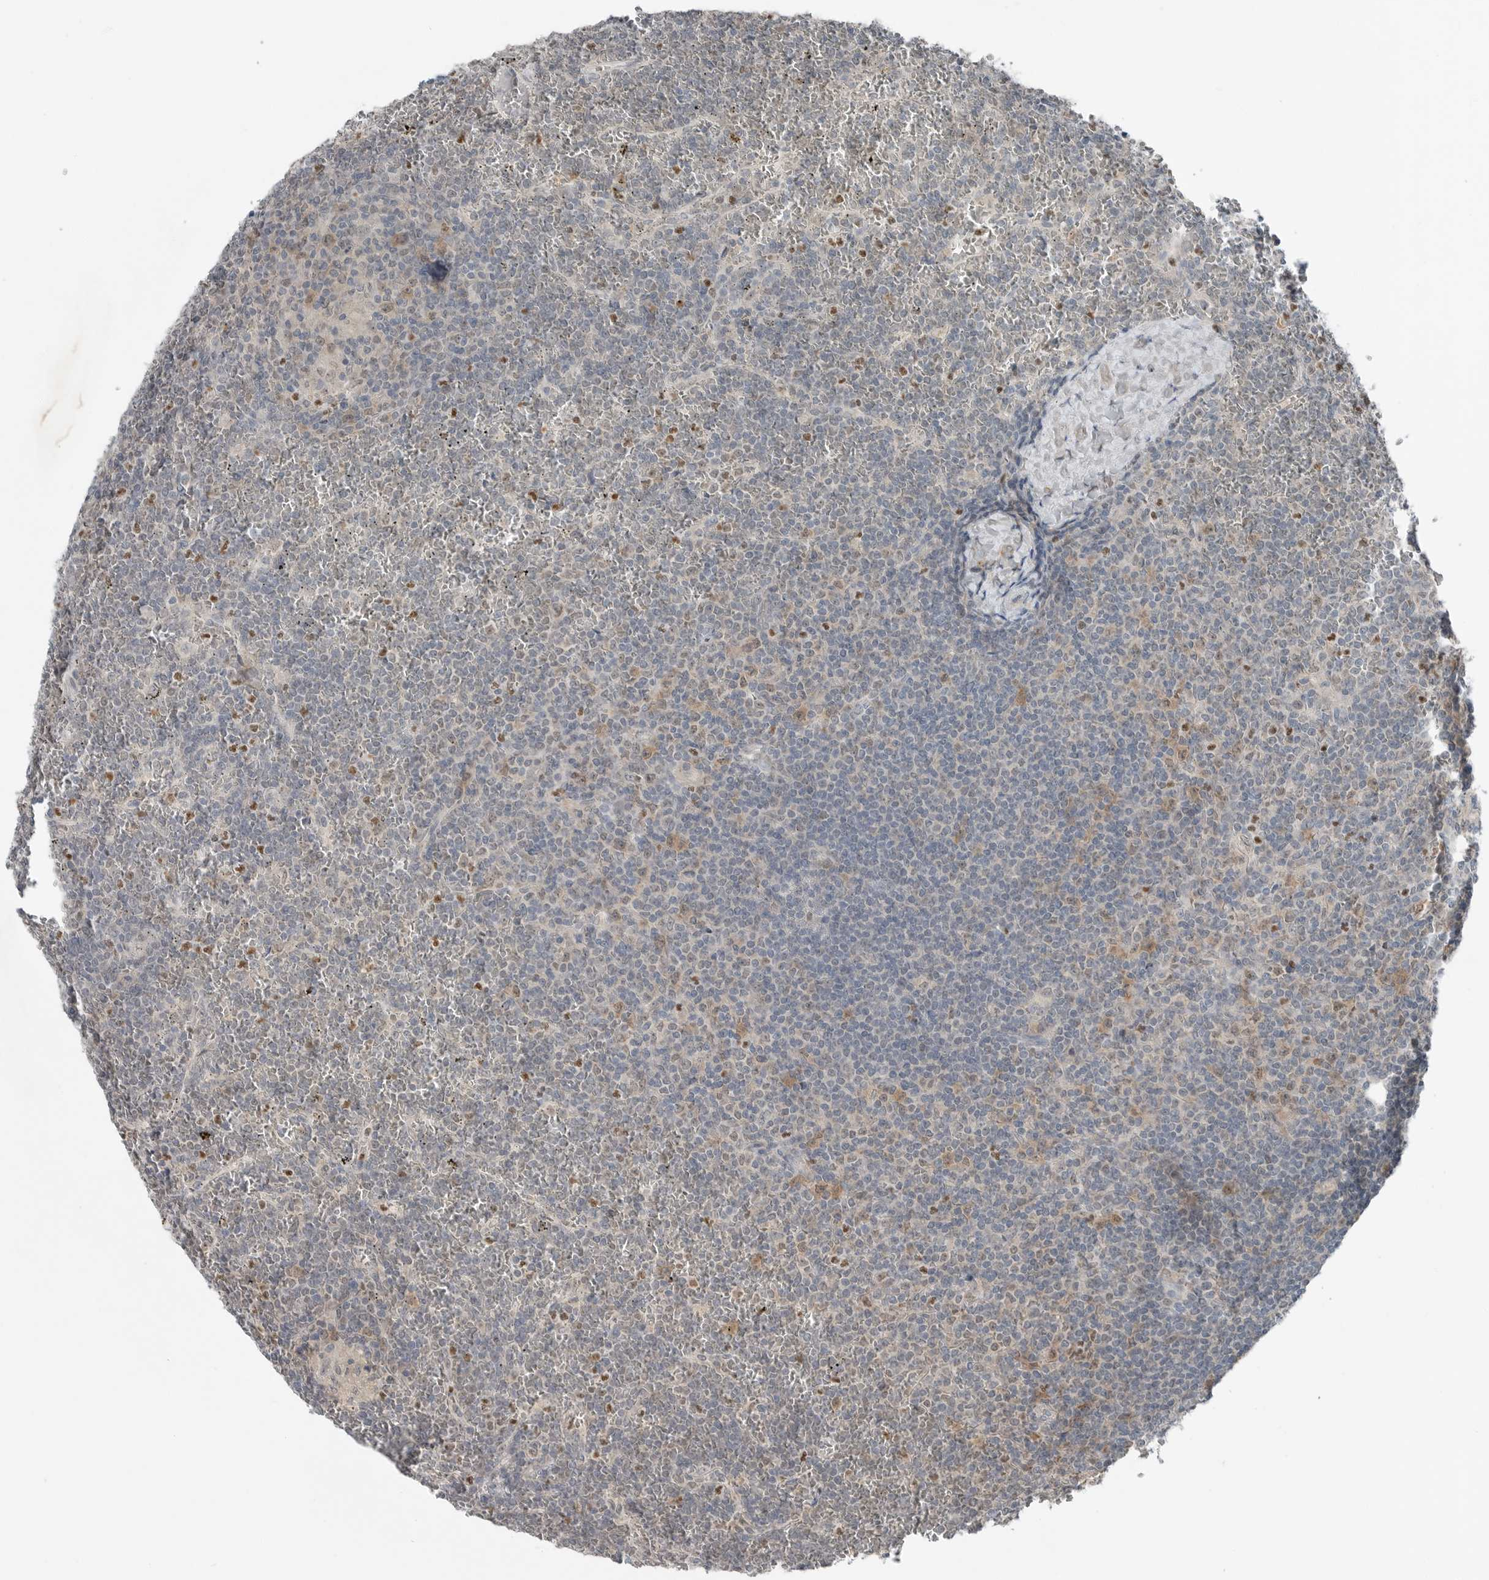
{"staining": {"intensity": "weak", "quantity": "<25%", "location": "nuclear"}, "tissue": "lymphoma", "cell_type": "Tumor cells", "image_type": "cancer", "snomed": [{"axis": "morphology", "description": "Malignant lymphoma, non-Hodgkin's type, Low grade"}, {"axis": "topography", "description": "Spleen"}], "caption": "This micrograph is of malignant lymphoma, non-Hodgkin's type (low-grade) stained with immunohistochemistry (IHC) to label a protein in brown with the nuclei are counter-stained blue. There is no staining in tumor cells.", "gene": "MFAP3L", "patient": {"sex": "female", "age": 19}}